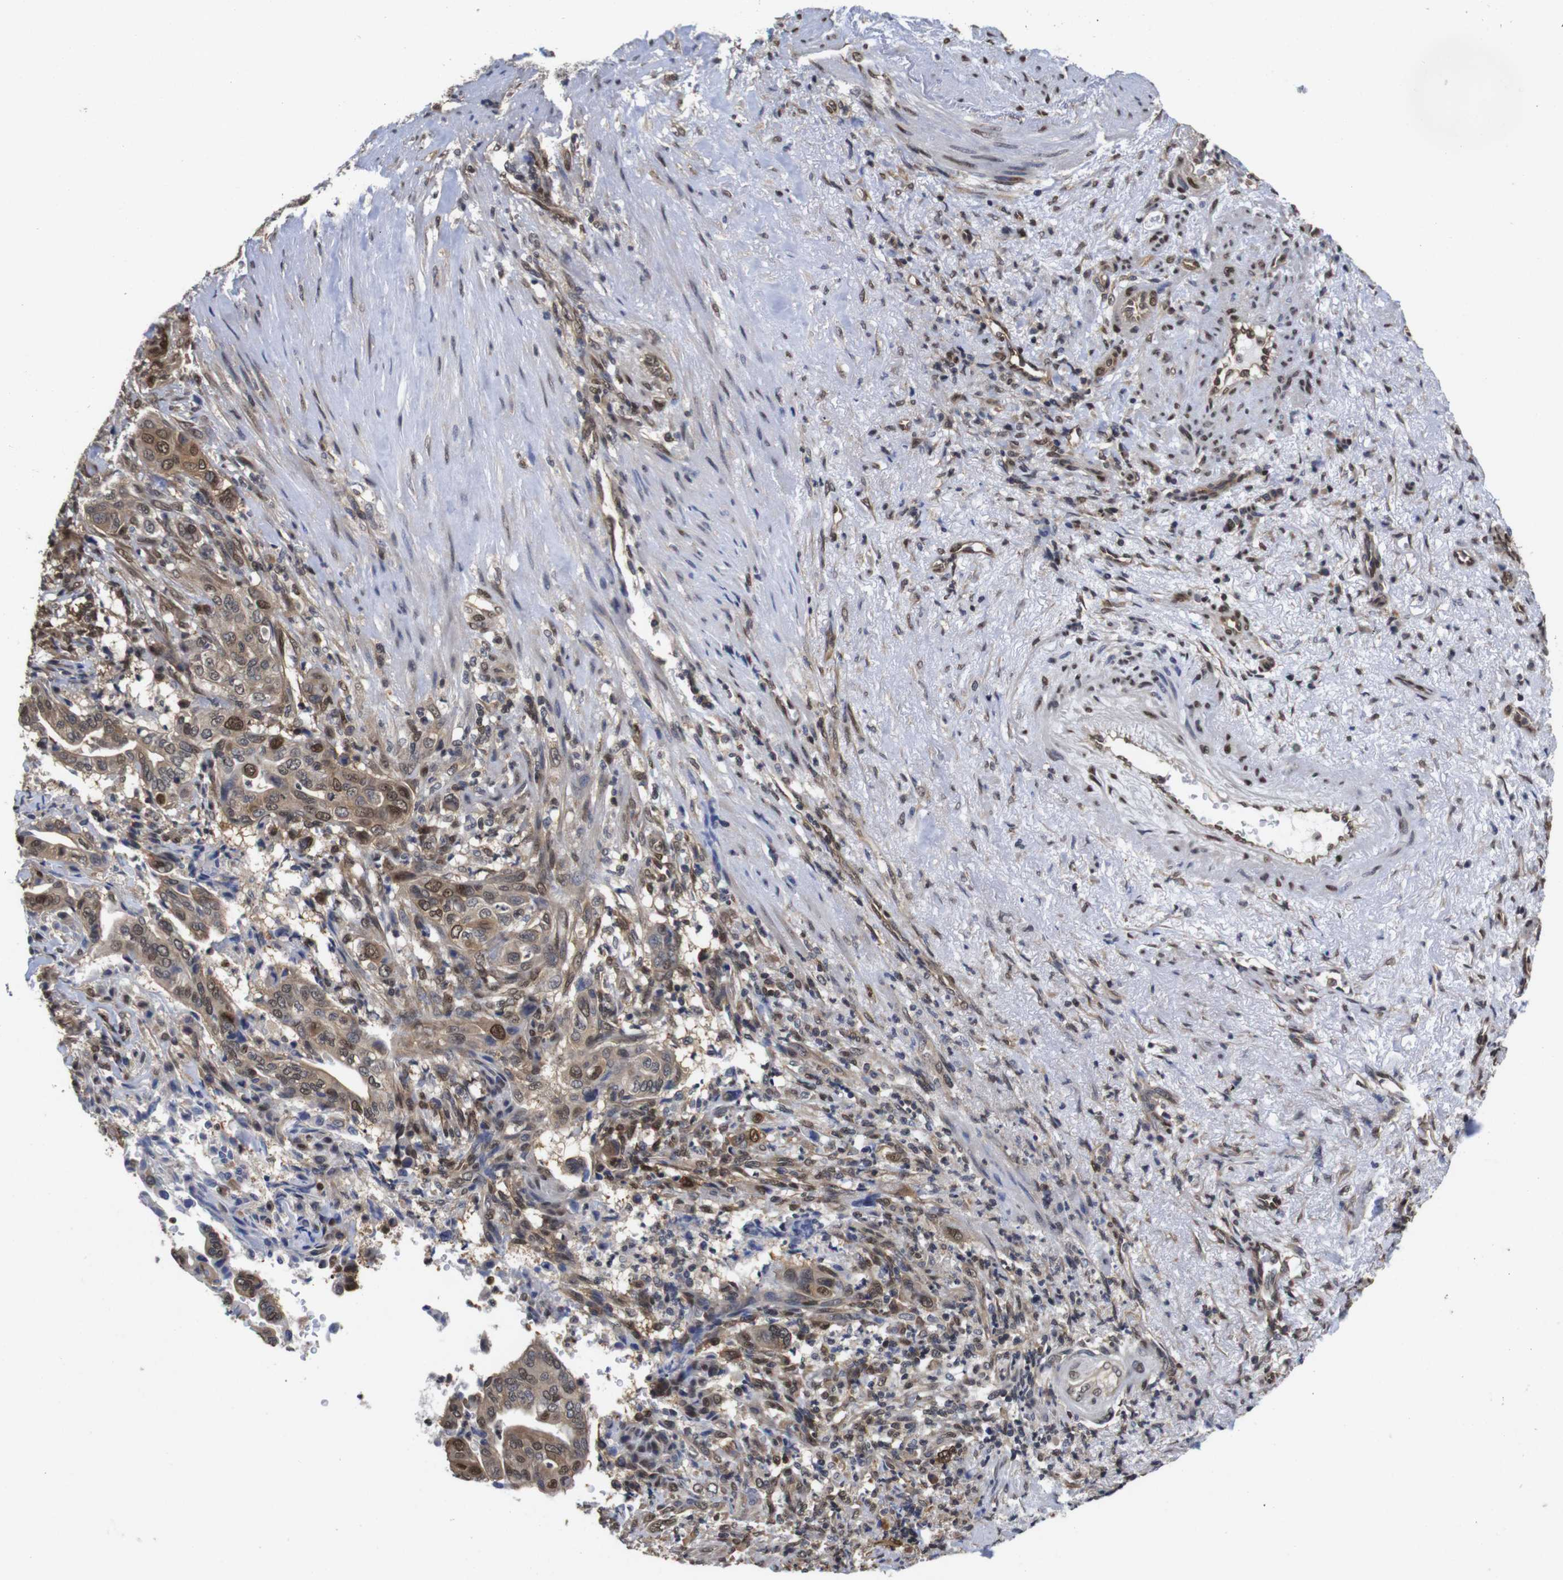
{"staining": {"intensity": "moderate", "quantity": ">75%", "location": "cytoplasmic/membranous,nuclear"}, "tissue": "liver cancer", "cell_type": "Tumor cells", "image_type": "cancer", "snomed": [{"axis": "morphology", "description": "Cholangiocarcinoma"}, {"axis": "topography", "description": "Liver"}], "caption": "An immunohistochemistry image of tumor tissue is shown. Protein staining in brown shows moderate cytoplasmic/membranous and nuclear positivity in liver cancer (cholangiocarcinoma) within tumor cells. Nuclei are stained in blue.", "gene": "SUMO3", "patient": {"sex": "female", "age": 67}}